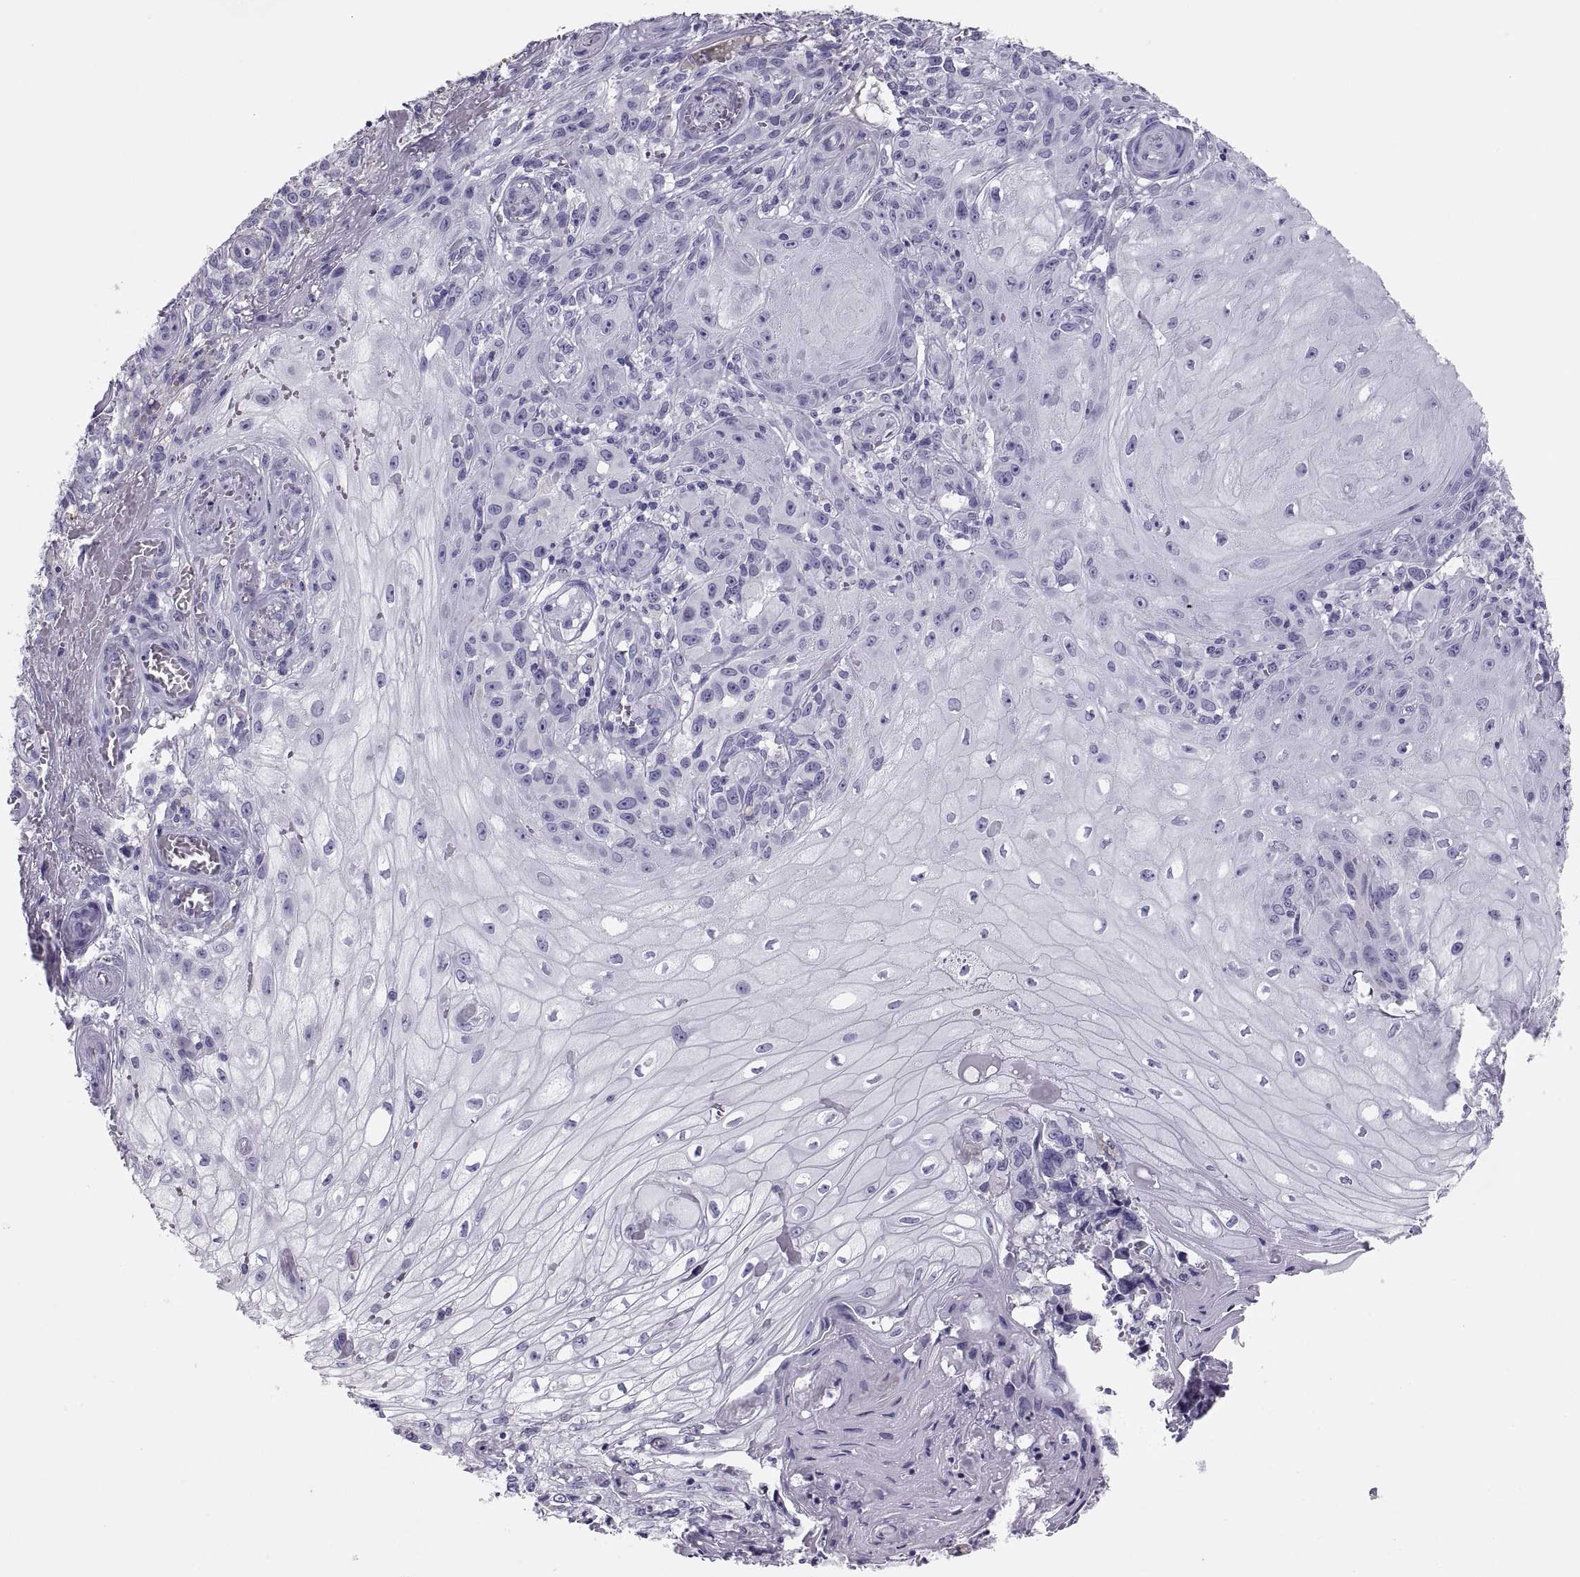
{"staining": {"intensity": "negative", "quantity": "none", "location": "none"}, "tissue": "melanoma", "cell_type": "Tumor cells", "image_type": "cancer", "snomed": [{"axis": "morphology", "description": "Malignant melanoma, NOS"}, {"axis": "topography", "description": "Skin"}], "caption": "Immunohistochemistry (IHC) of malignant melanoma shows no positivity in tumor cells.", "gene": "PAX2", "patient": {"sex": "female", "age": 53}}